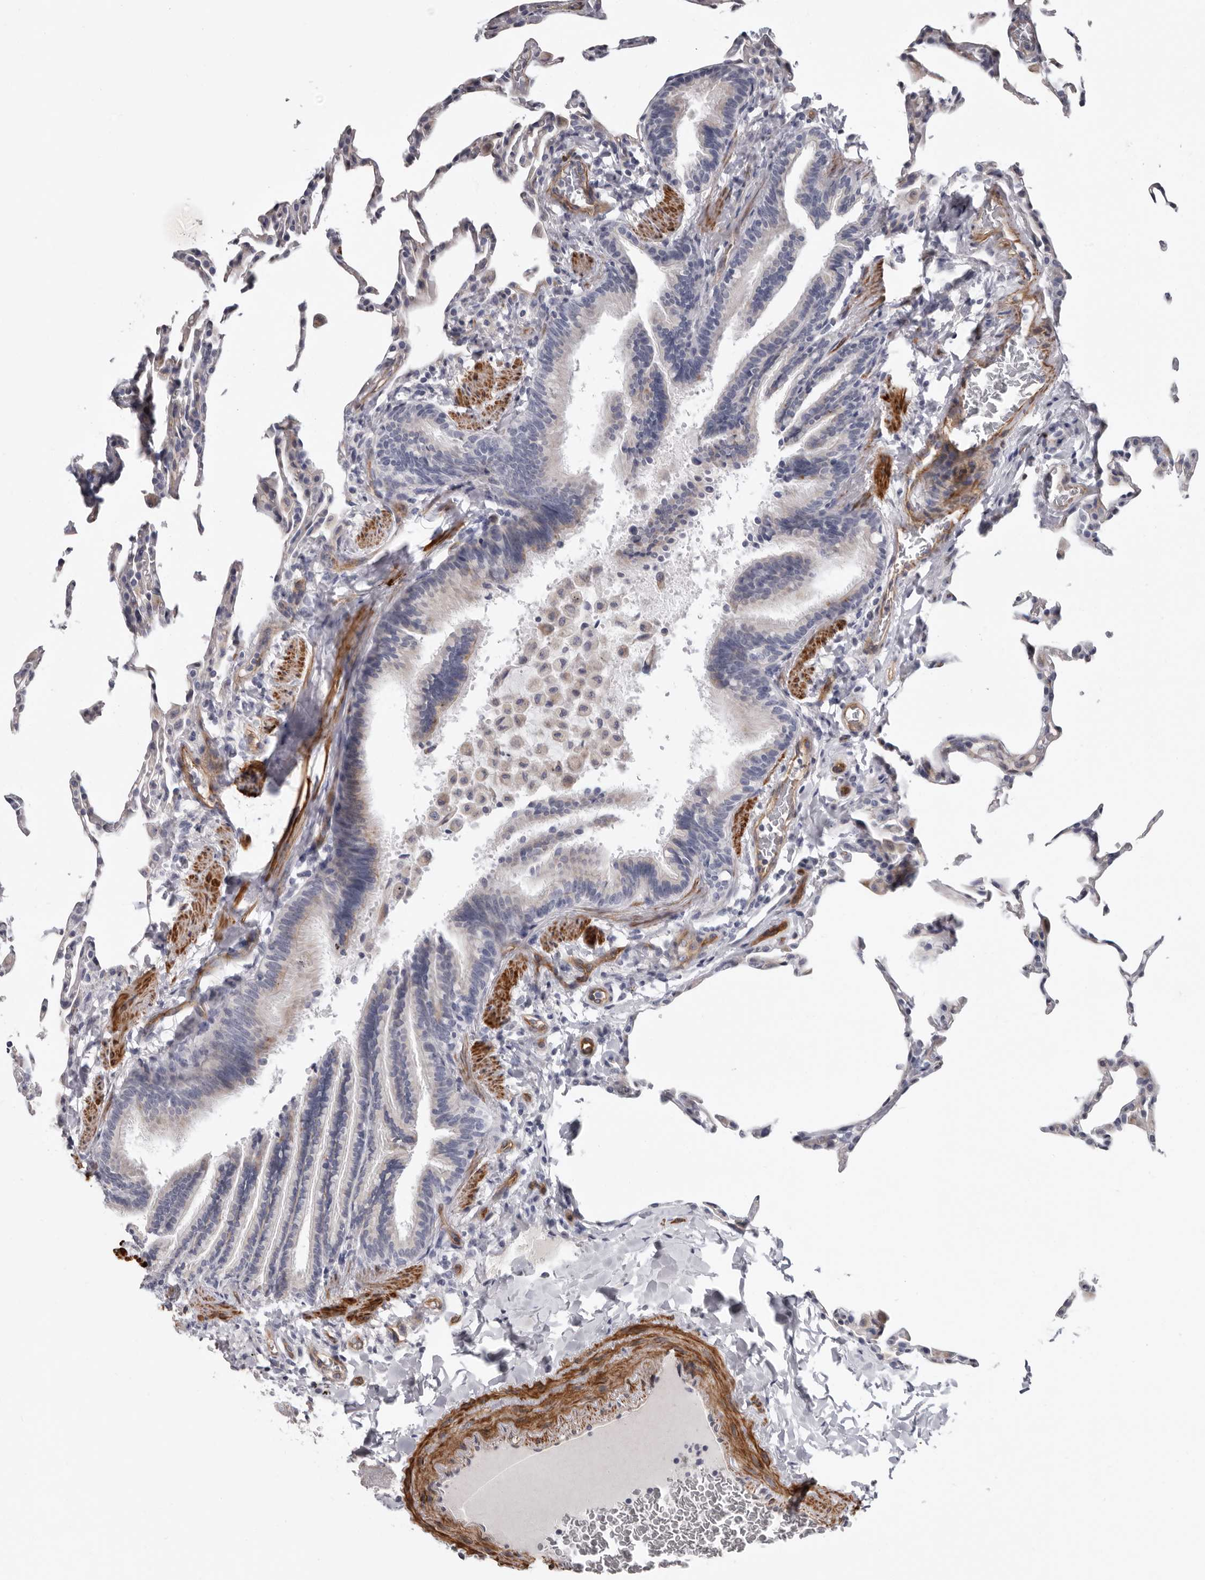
{"staining": {"intensity": "negative", "quantity": "none", "location": "none"}, "tissue": "lung", "cell_type": "Alveolar cells", "image_type": "normal", "snomed": [{"axis": "morphology", "description": "Normal tissue, NOS"}, {"axis": "topography", "description": "Lung"}], "caption": "Immunohistochemical staining of normal human lung demonstrates no significant staining in alveolar cells. (DAB immunohistochemistry visualized using brightfield microscopy, high magnification).", "gene": "ADGRL4", "patient": {"sex": "male", "age": 20}}